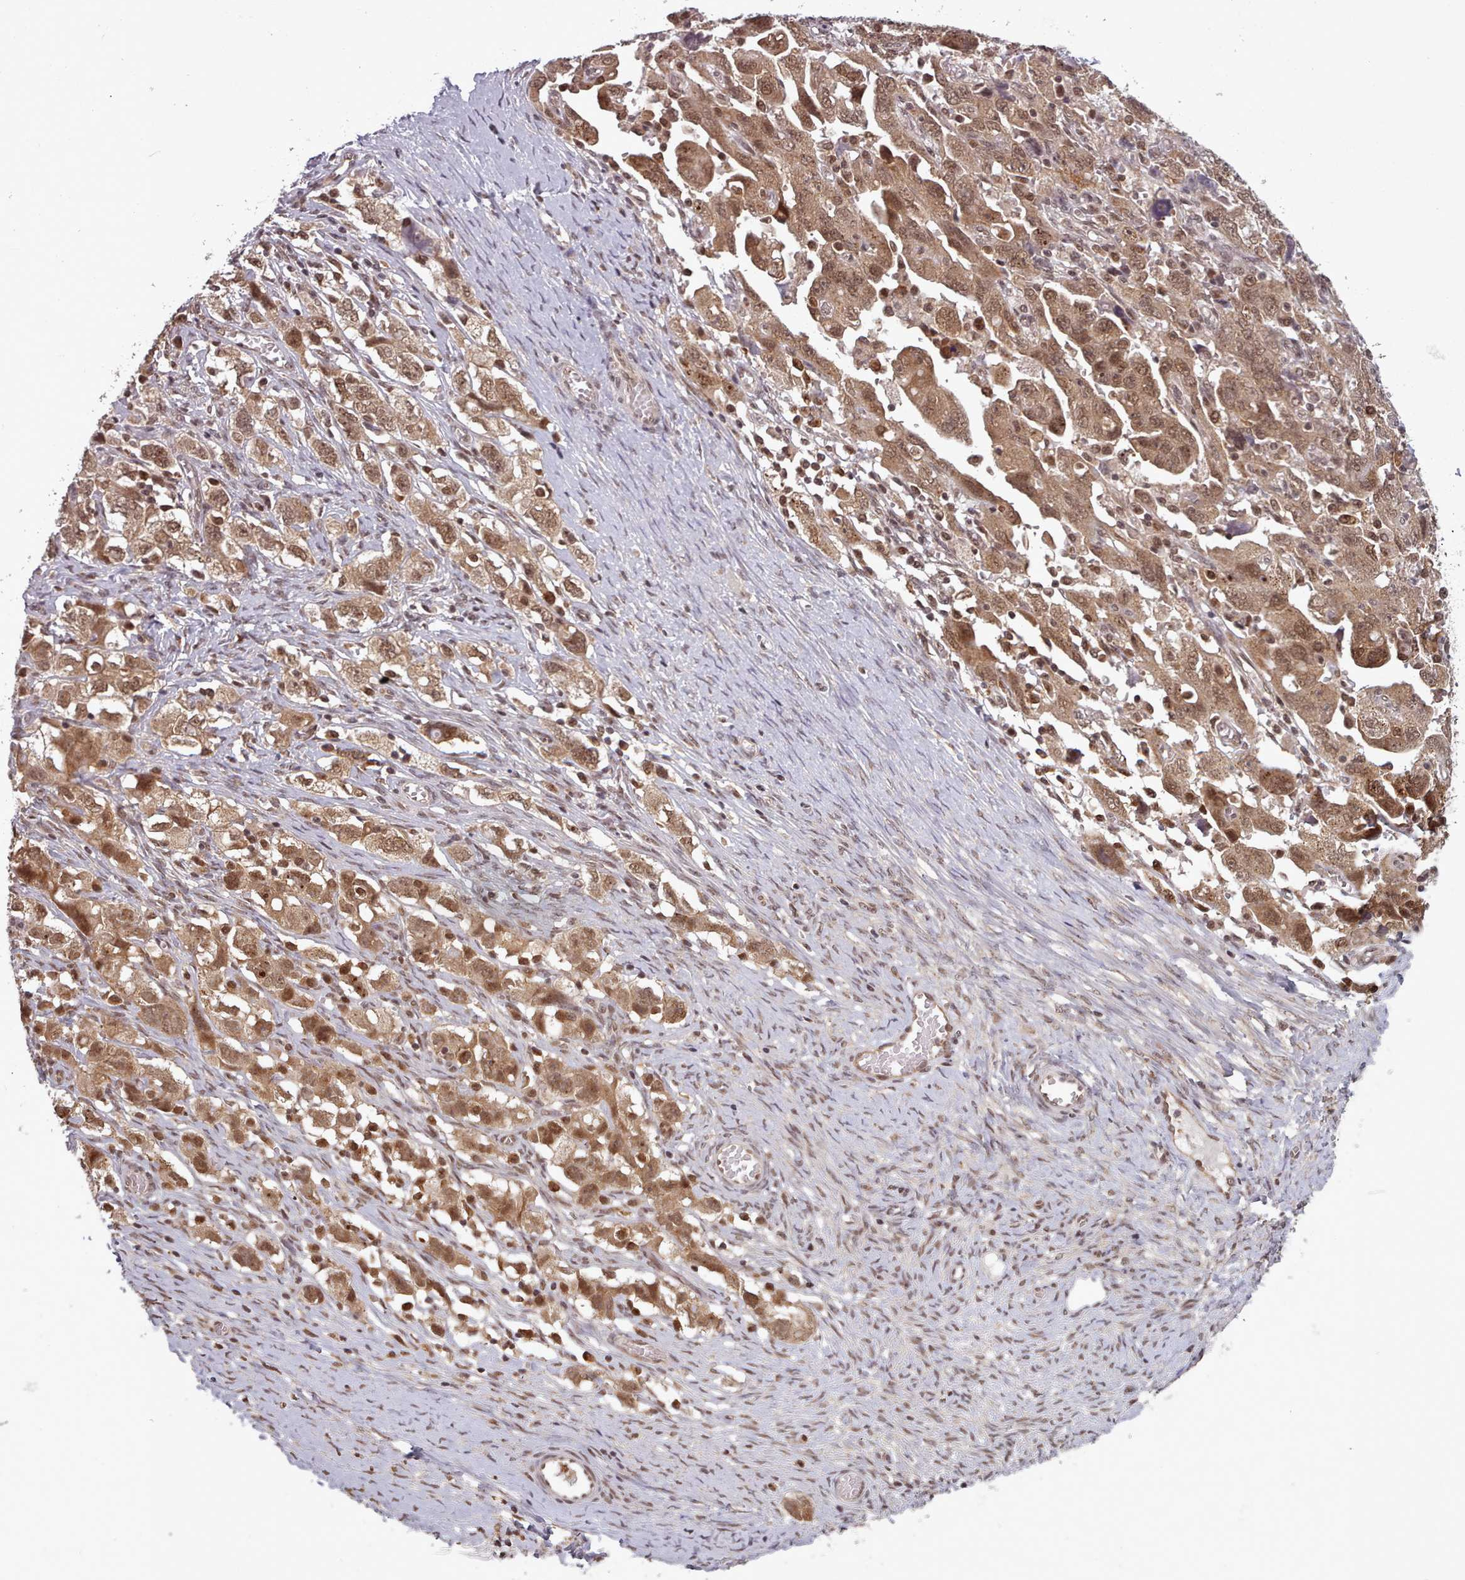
{"staining": {"intensity": "moderate", "quantity": ">75%", "location": "cytoplasmic/membranous,nuclear"}, "tissue": "ovarian cancer", "cell_type": "Tumor cells", "image_type": "cancer", "snomed": [{"axis": "morphology", "description": "Carcinoma, NOS"}, {"axis": "morphology", "description": "Cystadenocarcinoma, serous, NOS"}, {"axis": "topography", "description": "Ovary"}], "caption": "This image shows immunohistochemistry (IHC) staining of ovarian cancer, with medium moderate cytoplasmic/membranous and nuclear positivity in about >75% of tumor cells.", "gene": "DHX8", "patient": {"sex": "female", "age": 69}}